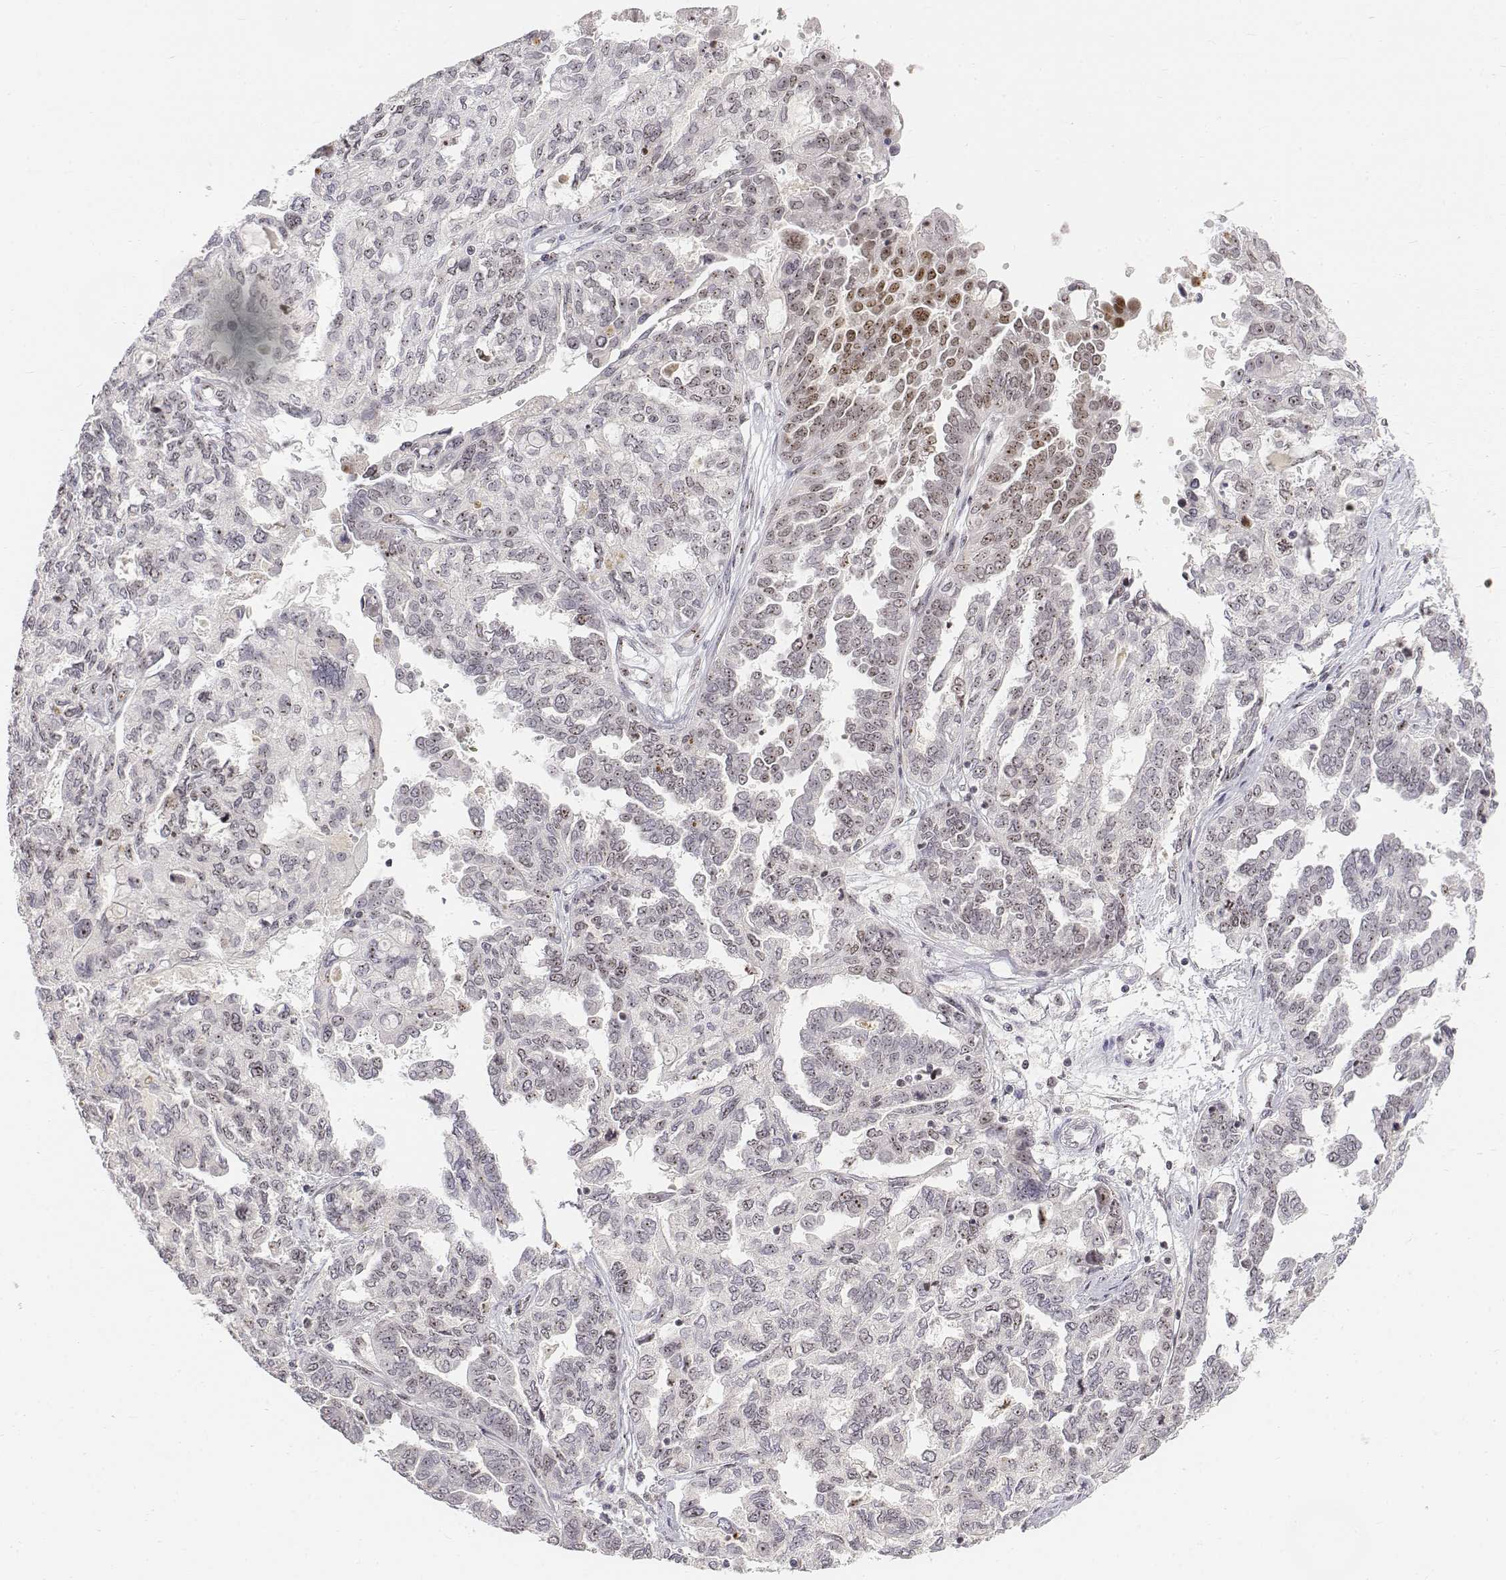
{"staining": {"intensity": "weak", "quantity": "<25%", "location": "nuclear"}, "tissue": "ovarian cancer", "cell_type": "Tumor cells", "image_type": "cancer", "snomed": [{"axis": "morphology", "description": "Cystadenocarcinoma, serous, NOS"}, {"axis": "topography", "description": "Ovary"}], "caption": "Immunohistochemistry (IHC) of ovarian cancer demonstrates no expression in tumor cells.", "gene": "PHF6", "patient": {"sex": "female", "age": 53}}